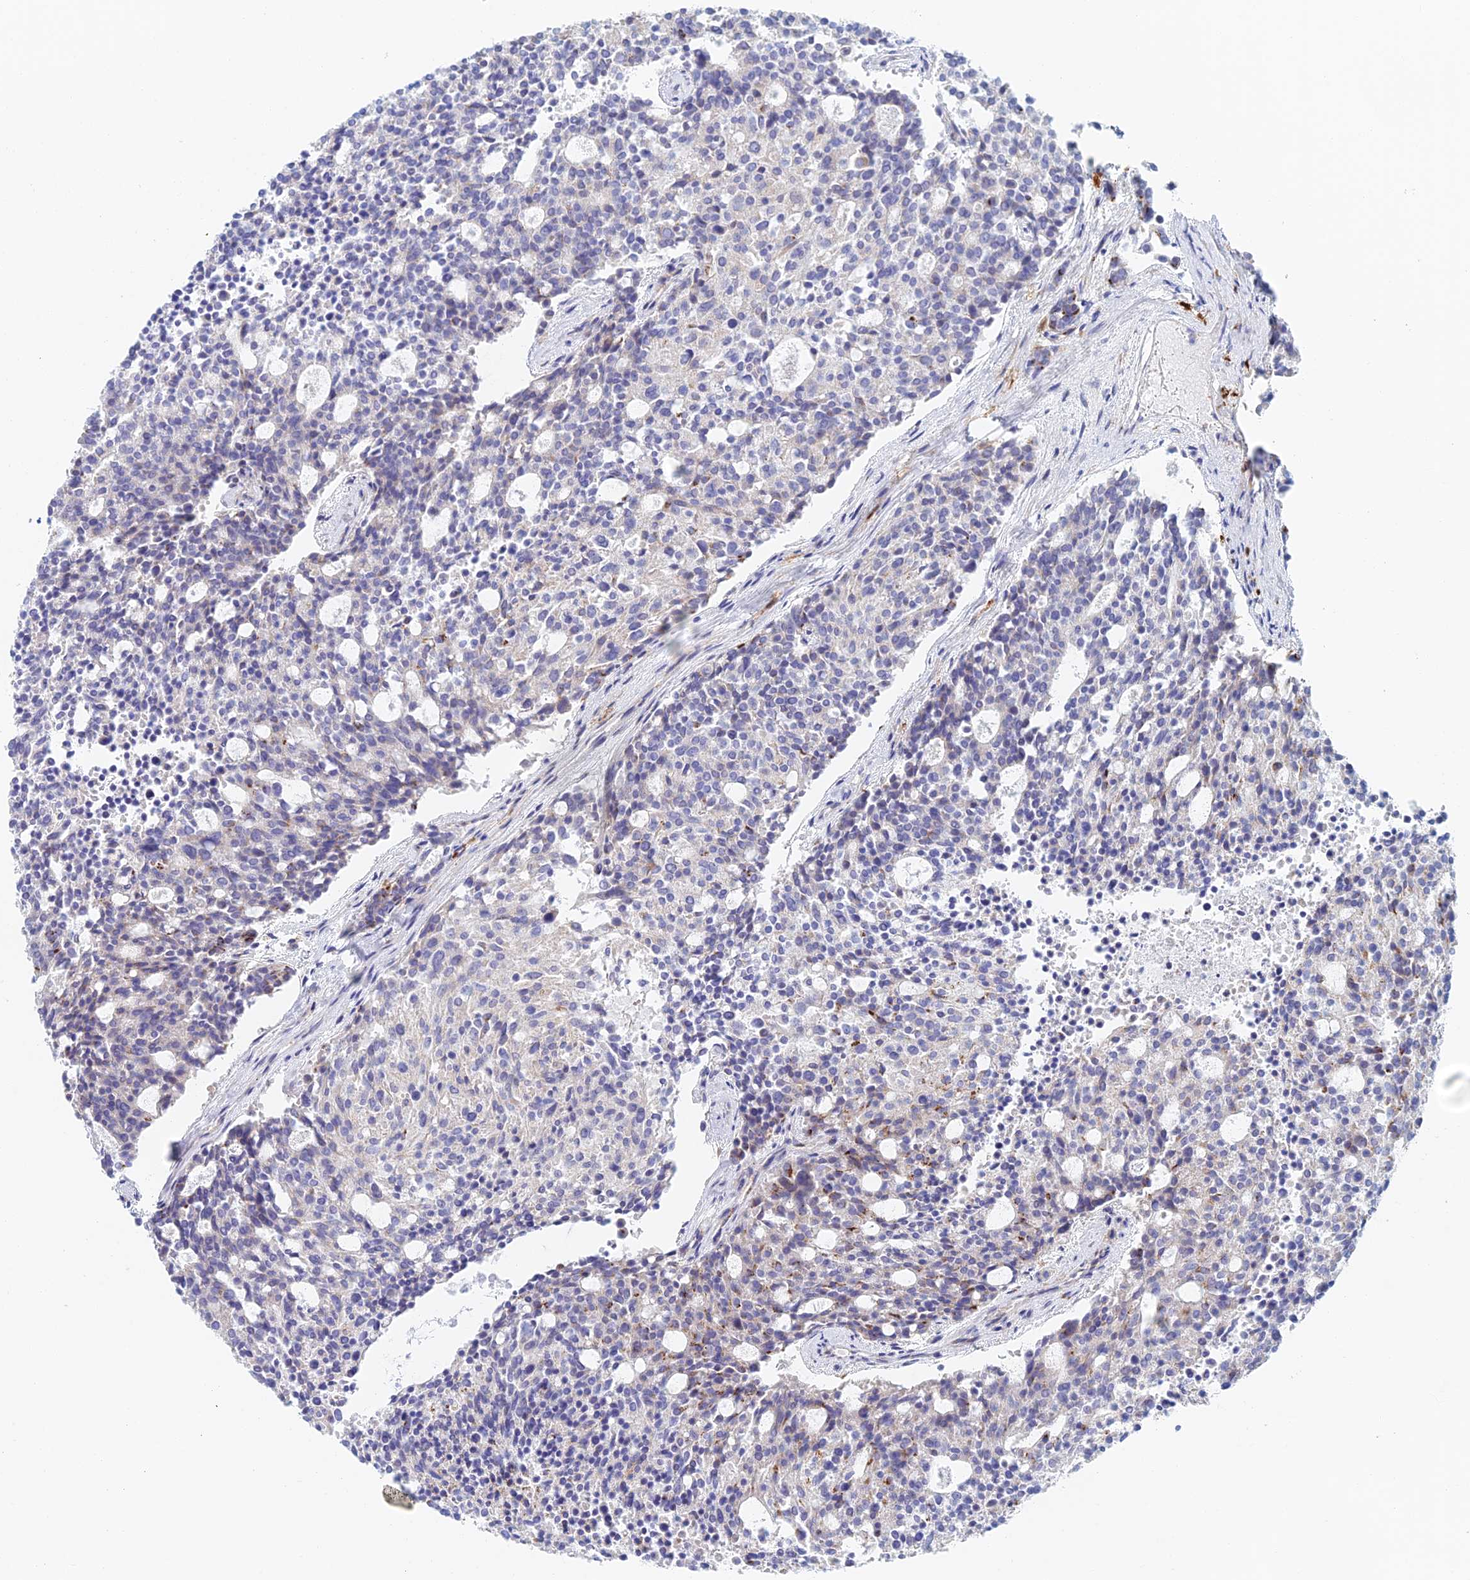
{"staining": {"intensity": "moderate", "quantity": "<25%", "location": "cytoplasmic/membranous"}, "tissue": "carcinoid", "cell_type": "Tumor cells", "image_type": "cancer", "snomed": [{"axis": "morphology", "description": "Carcinoid, malignant, NOS"}, {"axis": "topography", "description": "Pancreas"}], "caption": "A histopathology image of human carcinoid stained for a protein displays moderate cytoplasmic/membranous brown staining in tumor cells. (DAB IHC, brown staining for protein, blue staining for nuclei).", "gene": "SLC24A3", "patient": {"sex": "female", "age": 54}}